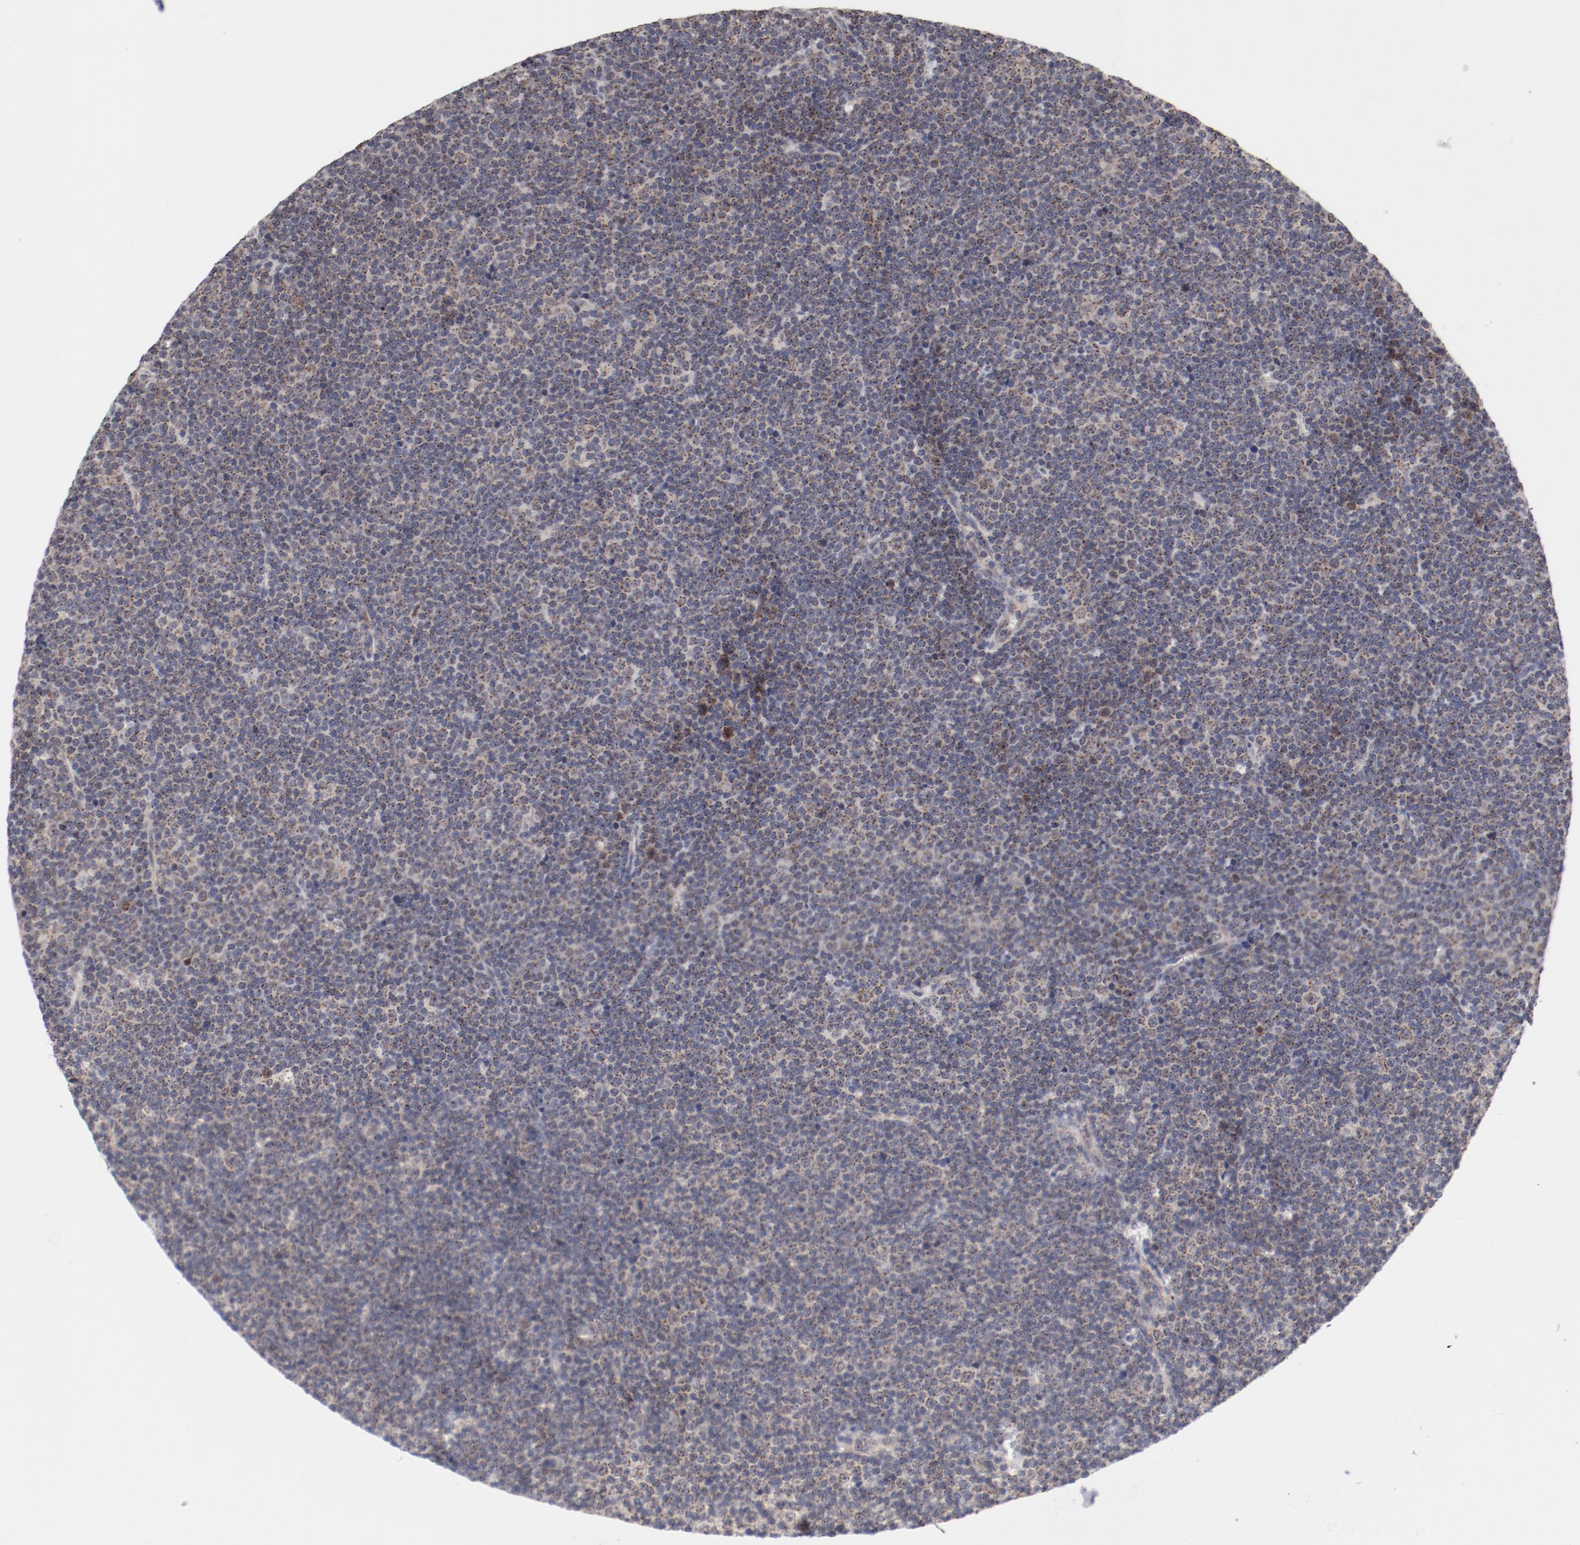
{"staining": {"intensity": "weak", "quantity": ">75%", "location": "cytoplasmic/membranous"}, "tissue": "lymphoma", "cell_type": "Tumor cells", "image_type": "cancer", "snomed": [{"axis": "morphology", "description": "Malignant lymphoma, non-Hodgkin's type, Low grade"}, {"axis": "topography", "description": "Lymph node"}], "caption": "IHC (DAB) staining of human lymphoma demonstrates weak cytoplasmic/membranous protein positivity in approximately >75% of tumor cells.", "gene": "RPL12", "patient": {"sex": "female", "age": 67}}